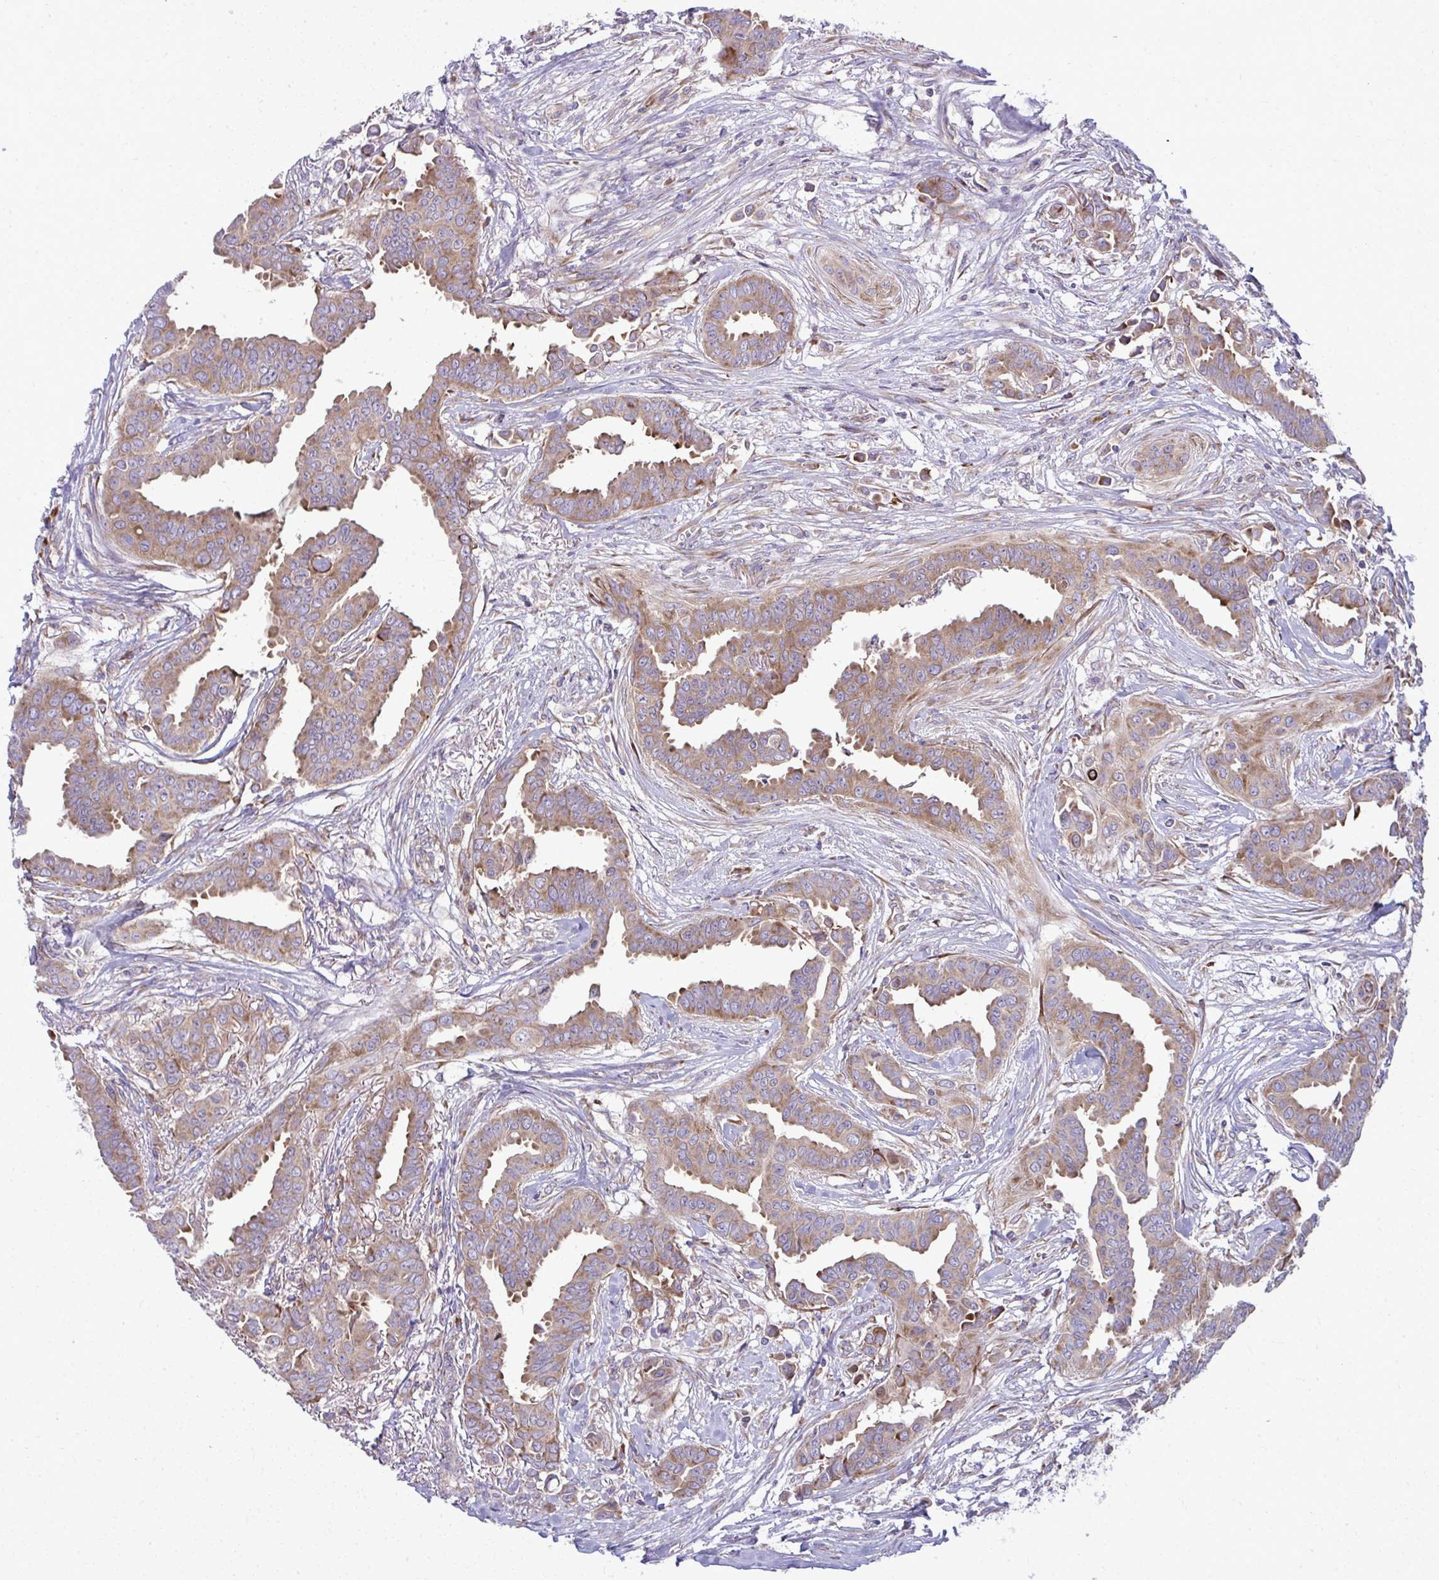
{"staining": {"intensity": "moderate", "quantity": ">75%", "location": "cytoplasmic/membranous"}, "tissue": "breast cancer", "cell_type": "Tumor cells", "image_type": "cancer", "snomed": [{"axis": "morphology", "description": "Duct carcinoma"}, {"axis": "topography", "description": "Breast"}], "caption": "Breast cancer (infiltrating ductal carcinoma) stained for a protein displays moderate cytoplasmic/membranous positivity in tumor cells.", "gene": "GFPT2", "patient": {"sex": "female", "age": 45}}